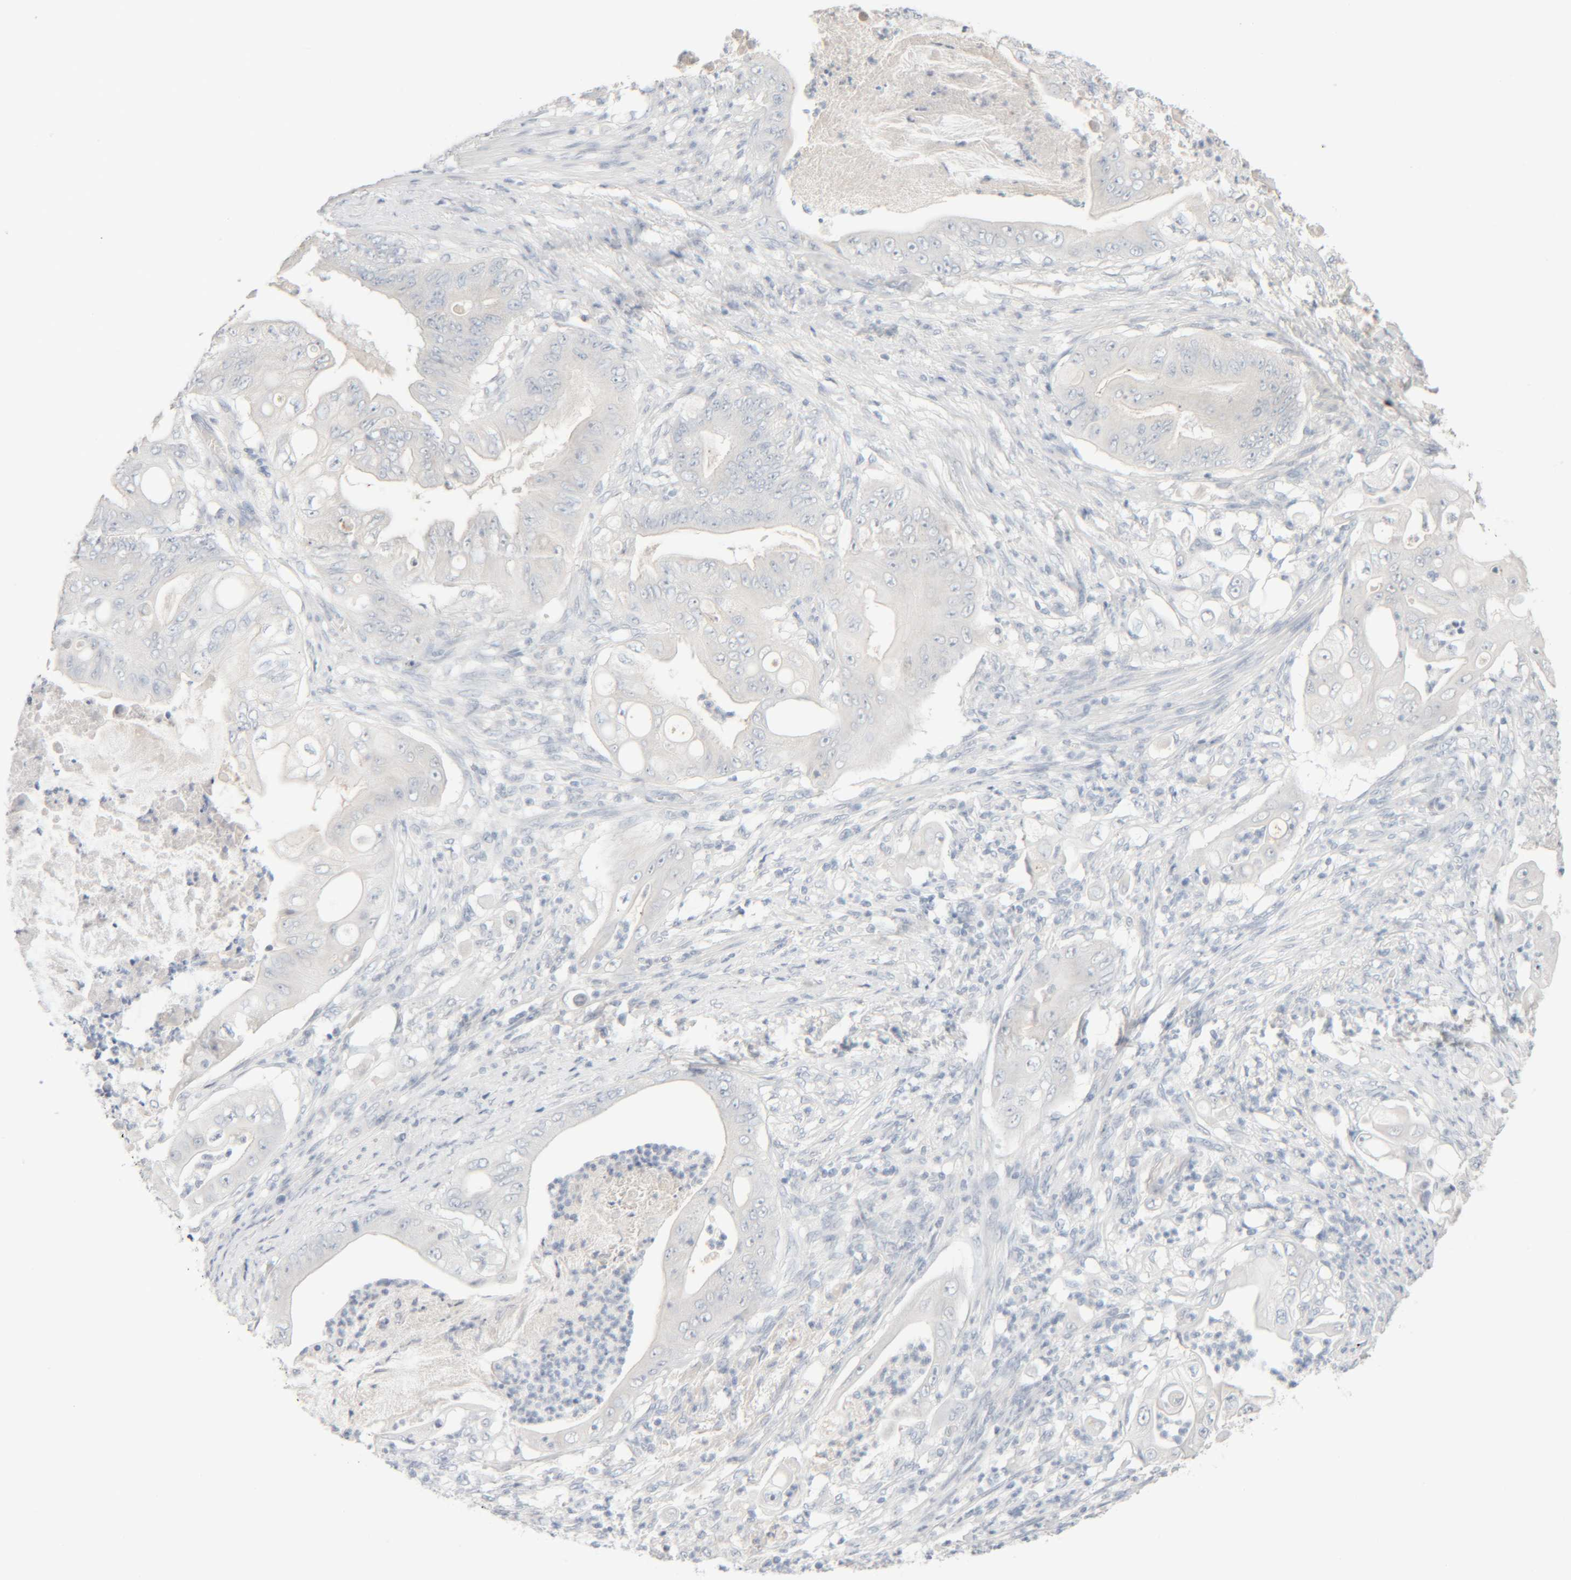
{"staining": {"intensity": "negative", "quantity": "none", "location": "none"}, "tissue": "stomach cancer", "cell_type": "Tumor cells", "image_type": "cancer", "snomed": [{"axis": "morphology", "description": "Adenocarcinoma, NOS"}, {"axis": "topography", "description": "Stomach"}], "caption": "High power microscopy photomicrograph of an IHC micrograph of stomach cancer (adenocarcinoma), revealing no significant staining in tumor cells. (DAB IHC visualized using brightfield microscopy, high magnification).", "gene": "RIDA", "patient": {"sex": "female", "age": 73}}